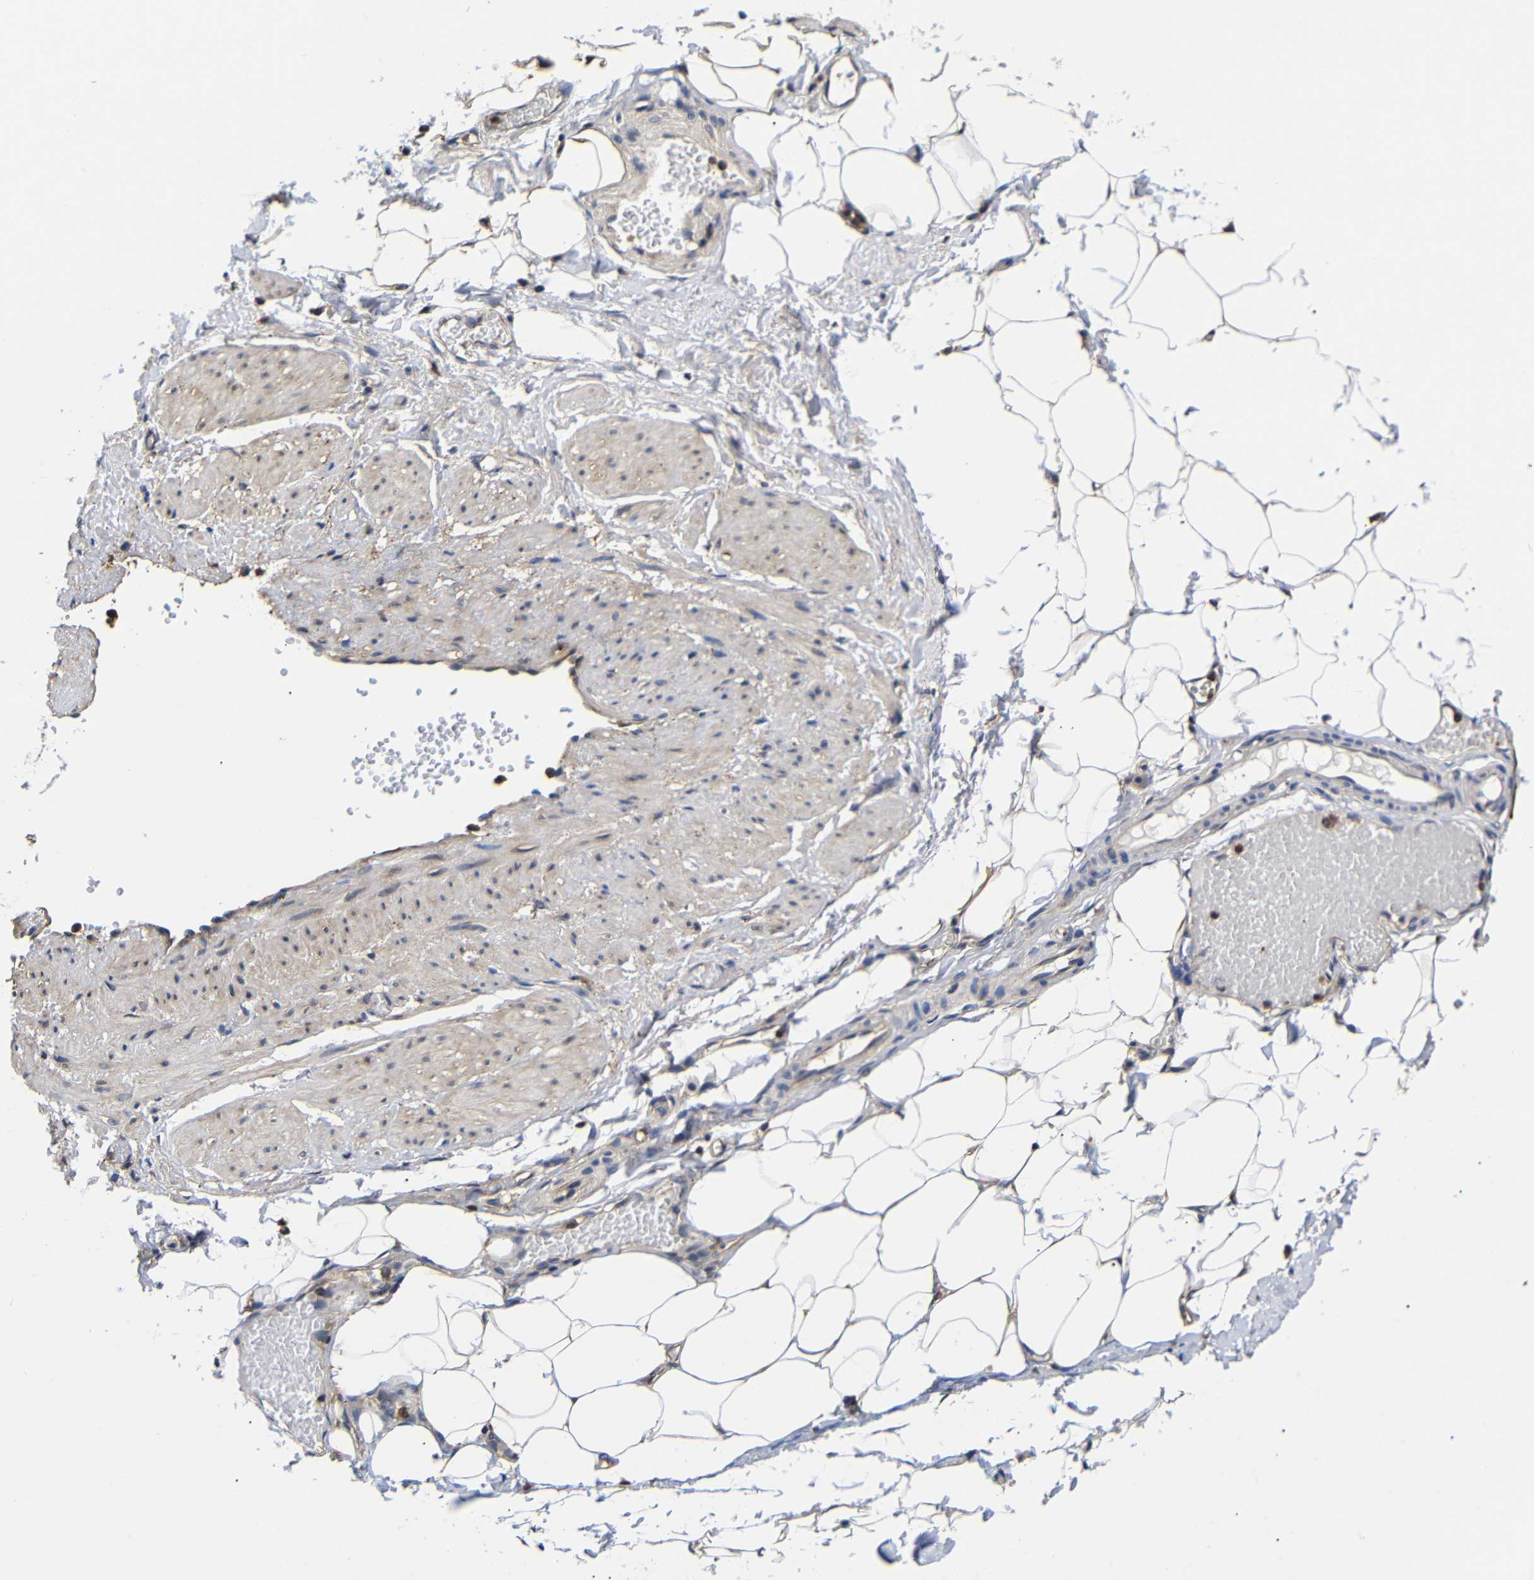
{"staining": {"intensity": "weak", "quantity": "25%-75%", "location": "cytoplasmic/membranous"}, "tissue": "adipose tissue", "cell_type": "Adipocytes", "image_type": "normal", "snomed": [{"axis": "morphology", "description": "Normal tissue, NOS"}, {"axis": "topography", "description": "Soft tissue"}, {"axis": "topography", "description": "Vascular tissue"}], "caption": "The micrograph shows immunohistochemical staining of unremarkable adipose tissue. There is weak cytoplasmic/membranous expression is seen in about 25%-75% of adipocytes.", "gene": "LRRCC1", "patient": {"sex": "female", "age": 35}}